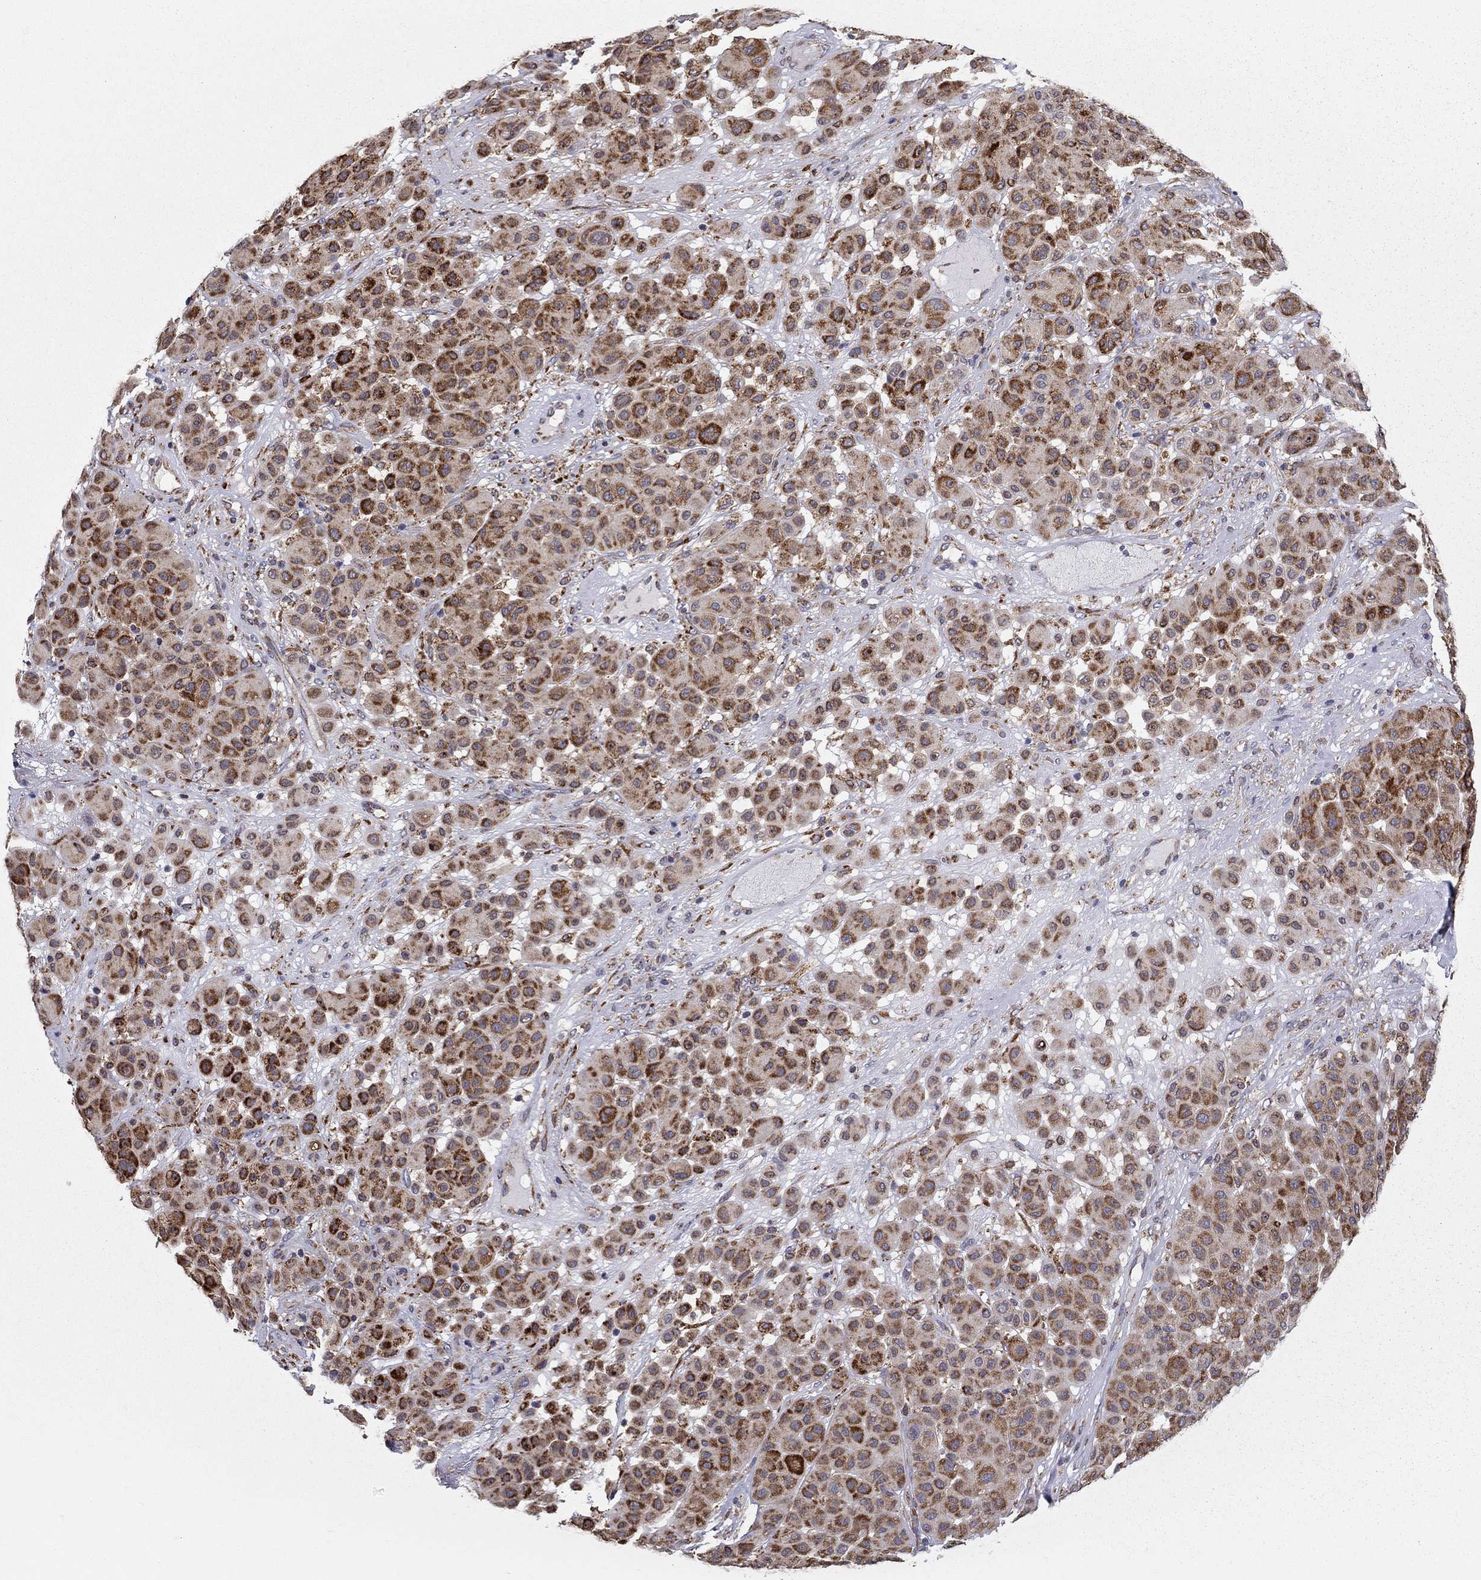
{"staining": {"intensity": "strong", "quantity": ">75%", "location": "cytoplasmic/membranous"}, "tissue": "melanoma", "cell_type": "Tumor cells", "image_type": "cancer", "snomed": [{"axis": "morphology", "description": "Malignant melanoma, Metastatic site"}, {"axis": "topography", "description": "Smooth muscle"}], "caption": "Immunohistochemical staining of human melanoma displays strong cytoplasmic/membranous protein expression in approximately >75% of tumor cells.", "gene": "PRDX4", "patient": {"sex": "male", "age": 41}}